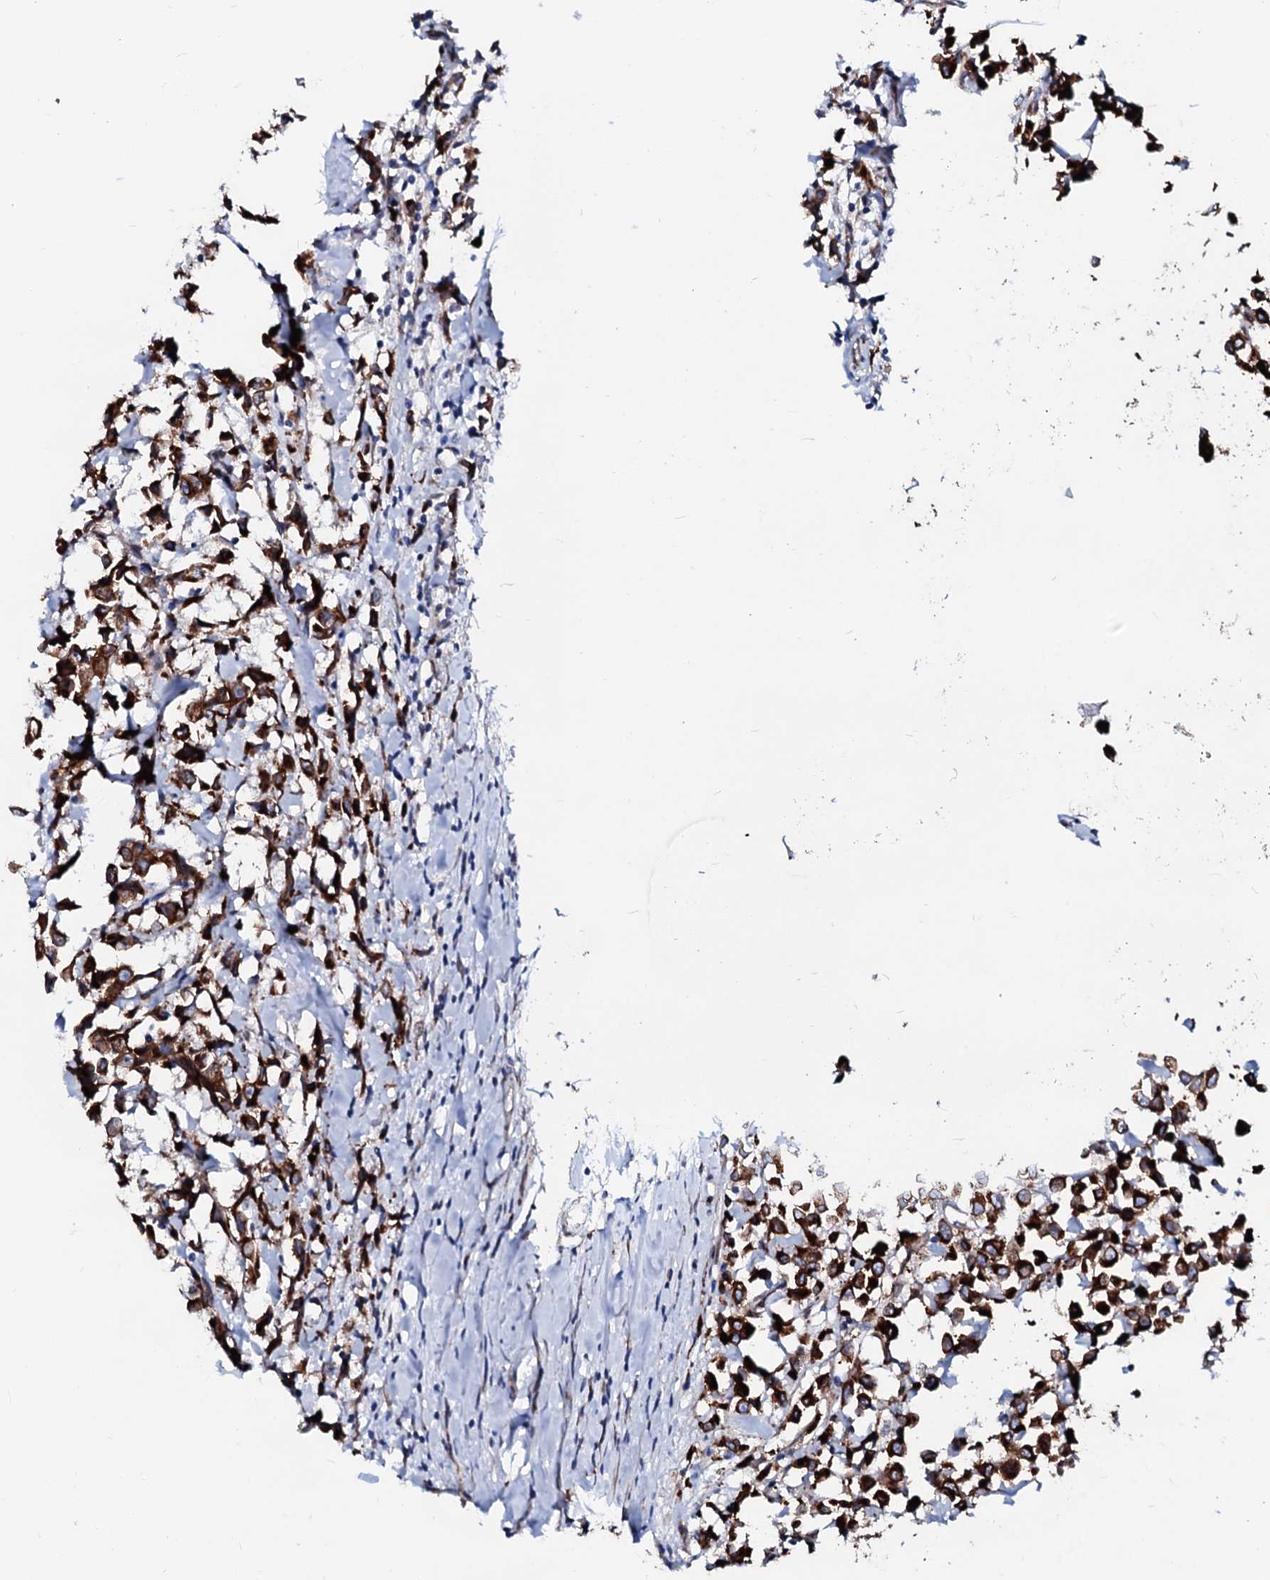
{"staining": {"intensity": "strong", "quantity": ">75%", "location": "cytoplasmic/membranous"}, "tissue": "breast cancer", "cell_type": "Tumor cells", "image_type": "cancer", "snomed": [{"axis": "morphology", "description": "Duct carcinoma"}, {"axis": "topography", "description": "Breast"}], "caption": "The immunohistochemical stain shows strong cytoplasmic/membranous expression in tumor cells of breast cancer (intraductal carcinoma) tissue.", "gene": "TMCO3", "patient": {"sex": "female", "age": 61}}